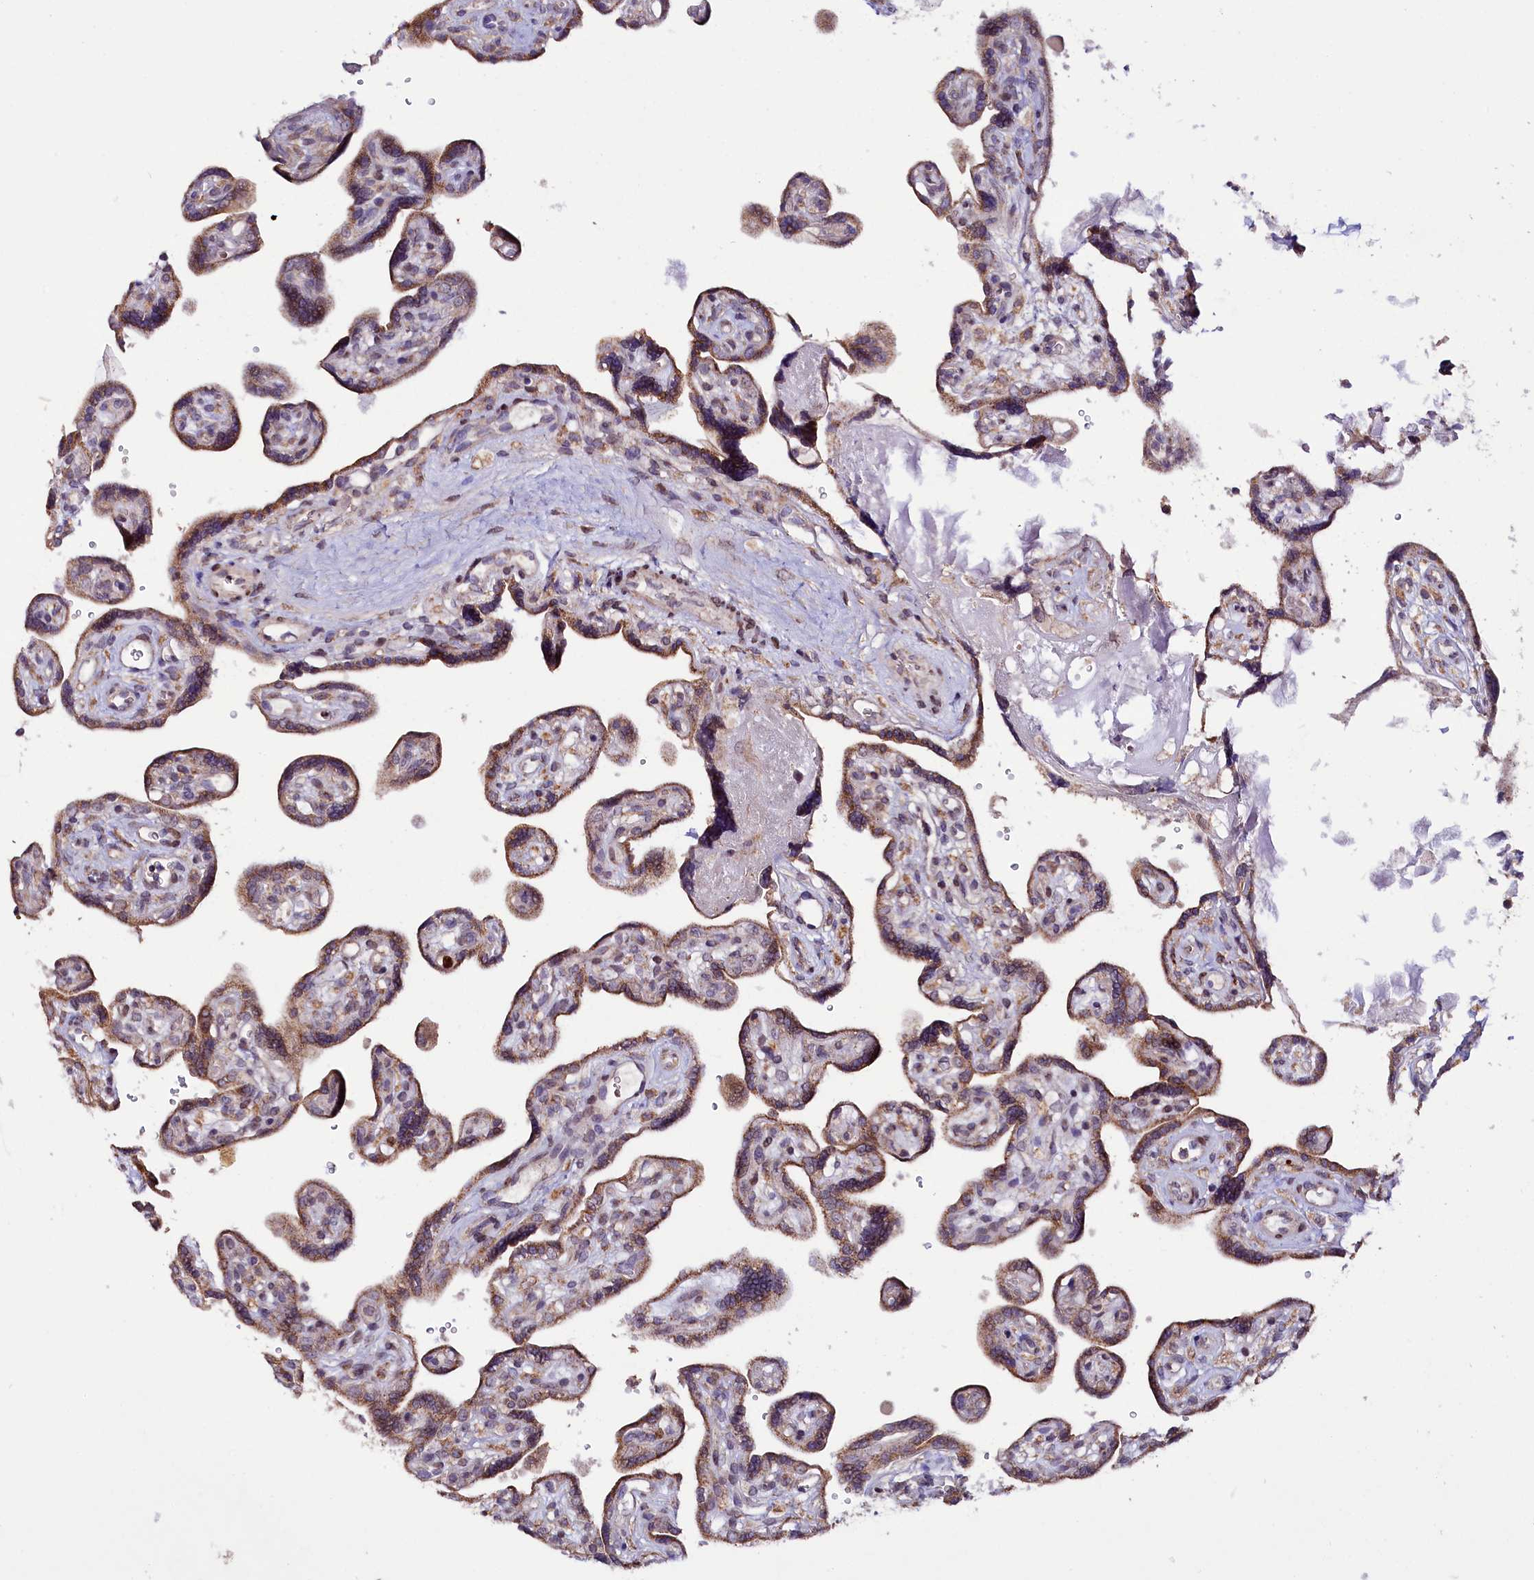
{"staining": {"intensity": "moderate", "quantity": ">75%", "location": "cytoplasmic/membranous"}, "tissue": "placenta", "cell_type": "Trophoblastic cells", "image_type": "normal", "snomed": [{"axis": "morphology", "description": "Normal tissue, NOS"}, {"axis": "topography", "description": "Placenta"}], "caption": "An image of placenta stained for a protein shows moderate cytoplasmic/membranous brown staining in trophoblastic cells.", "gene": "ZNF226", "patient": {"sex": "female", "age": 39}}